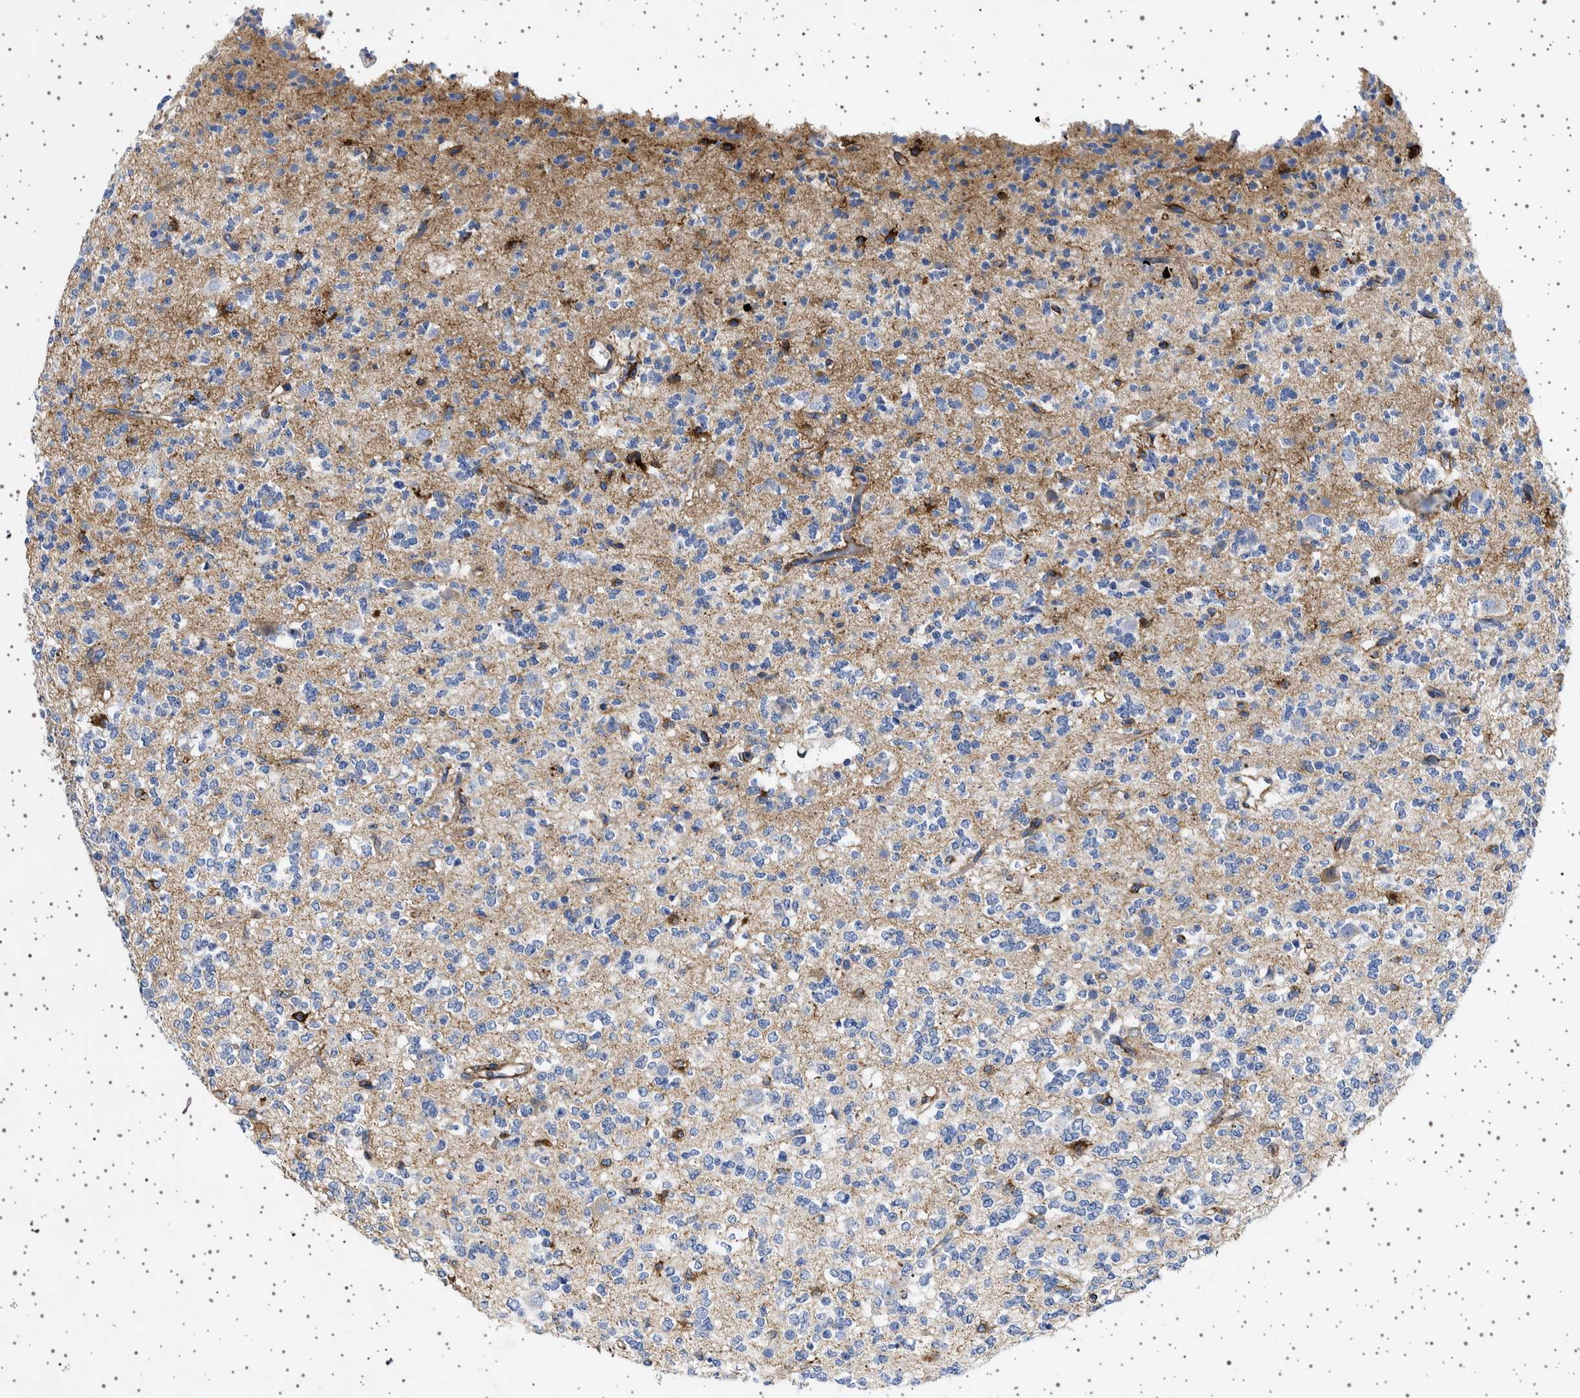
{"staining": {"intensity": "negative", "quantity": "none", "location": "none"}, "tissue": "glioma", "cell_type": "Tumor cells", "image_type": "cancer", "snomed": [{"axis": "morphology", "description": "Glioma, malignant, Low grade"}, {"axis": "topography", "description": "Brain"}], "caption": "A high-resolution image shows immunohistochemistry staining of glioma, which shows no significant positivity in tumor cells. (DAB IHC visualized using brightfield microscopy, high magnification).", "gene": "SEPTIN4", "patient": {"sex": "male", "age": 38}}